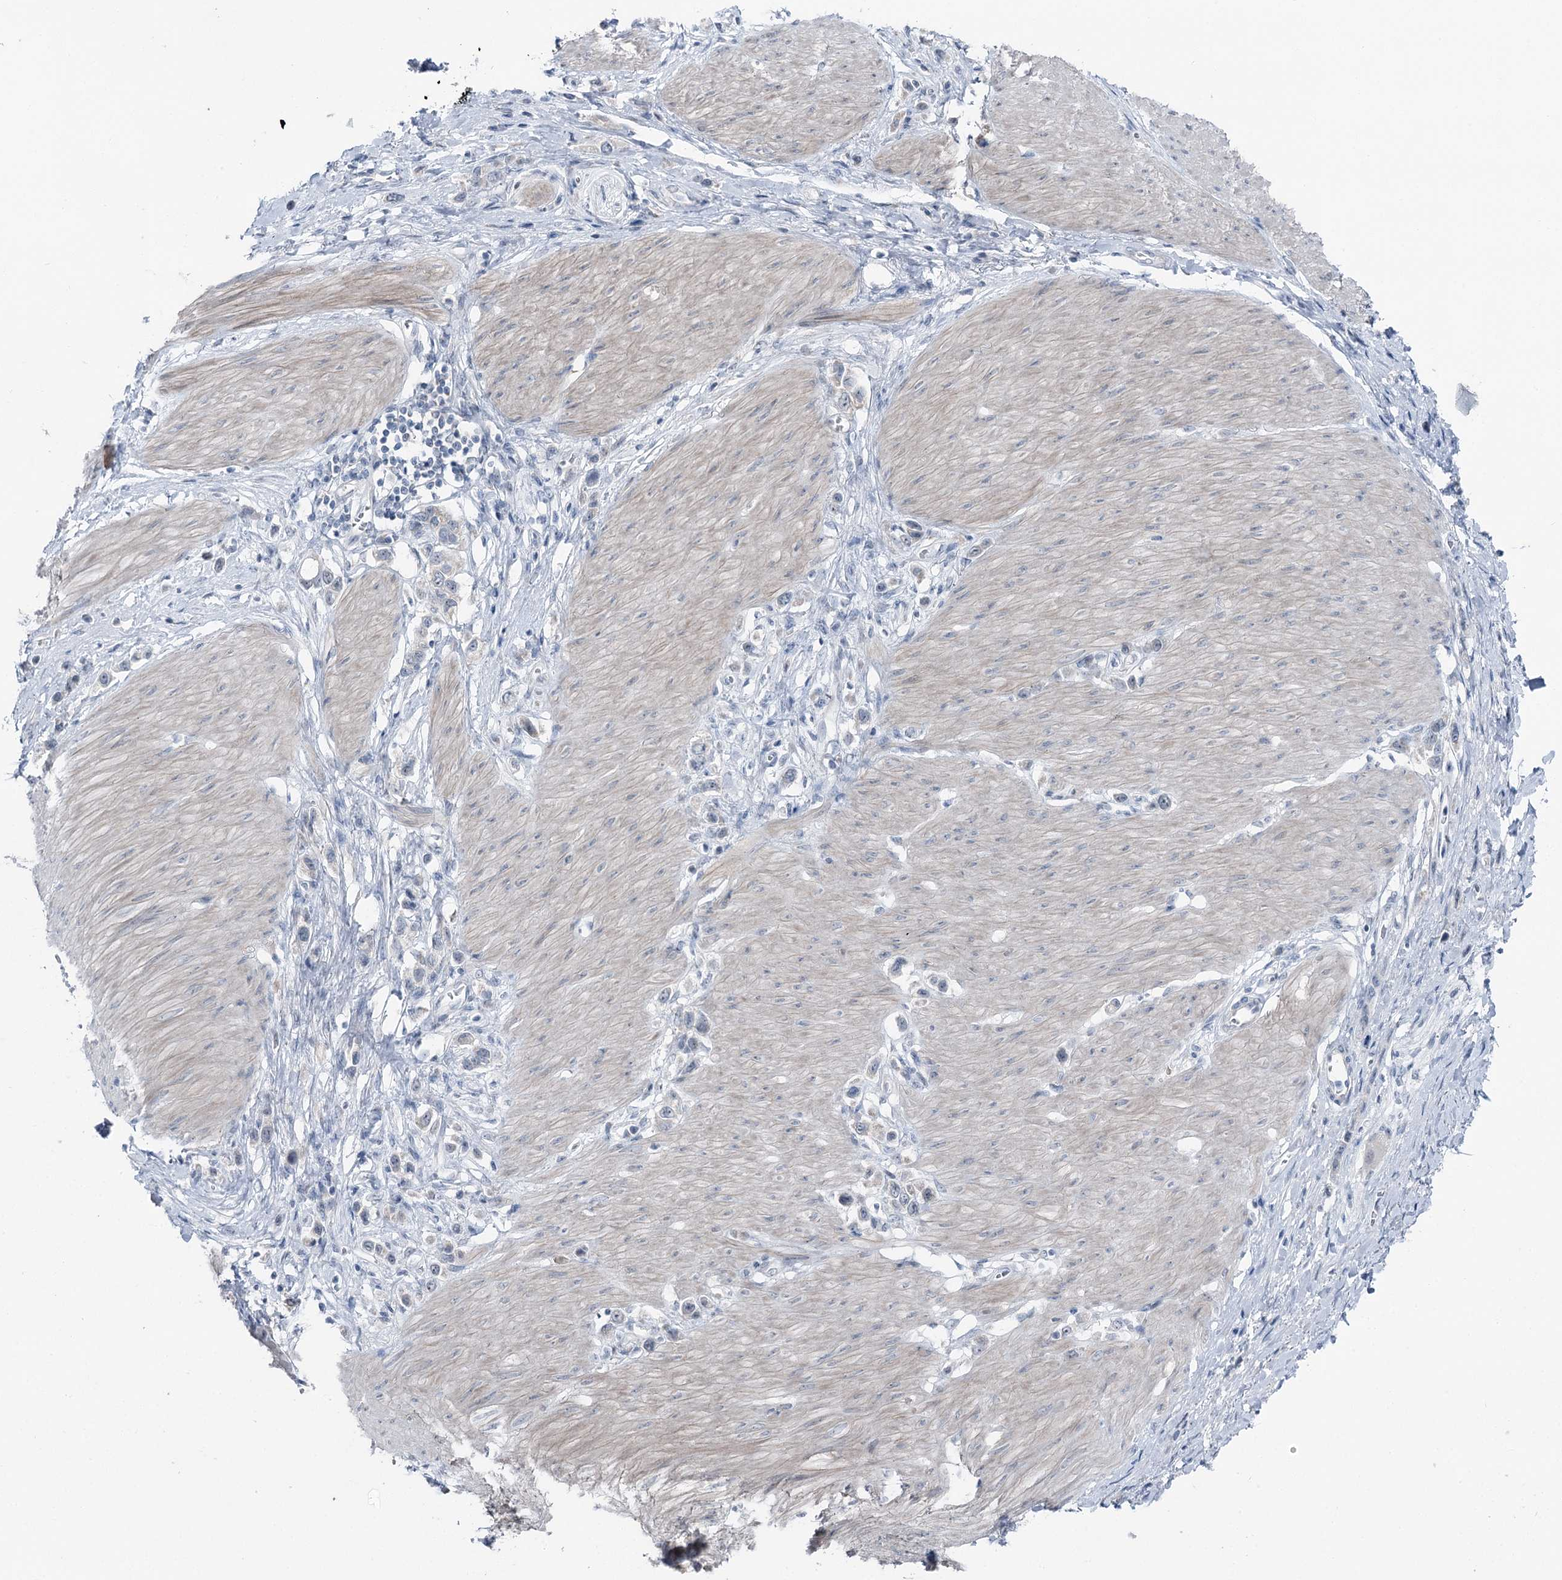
{"staining": {"intensity": "negative", "quantity": "none", "location": "none"}, "tissue": "stomach cancer", "cell_type": "Tumor cells", "image_type": "cancer", "snomed": [{"axis": "morphology", "description": "Normal tissue, NOS"}, {"axis": "morphology", "description": "Adenocarcinoma, NOS"}, {"axis": "topography", "description": "Stomach, upper"}, {"axis": "topography", "description": "Stomach"}], "caption": "The photomicrograph shows no staining of tumor cells in stomach cancer (adenocarcinoma).", "gene": "STEEP1", "patient": {"sex": "female", "age": 65}}